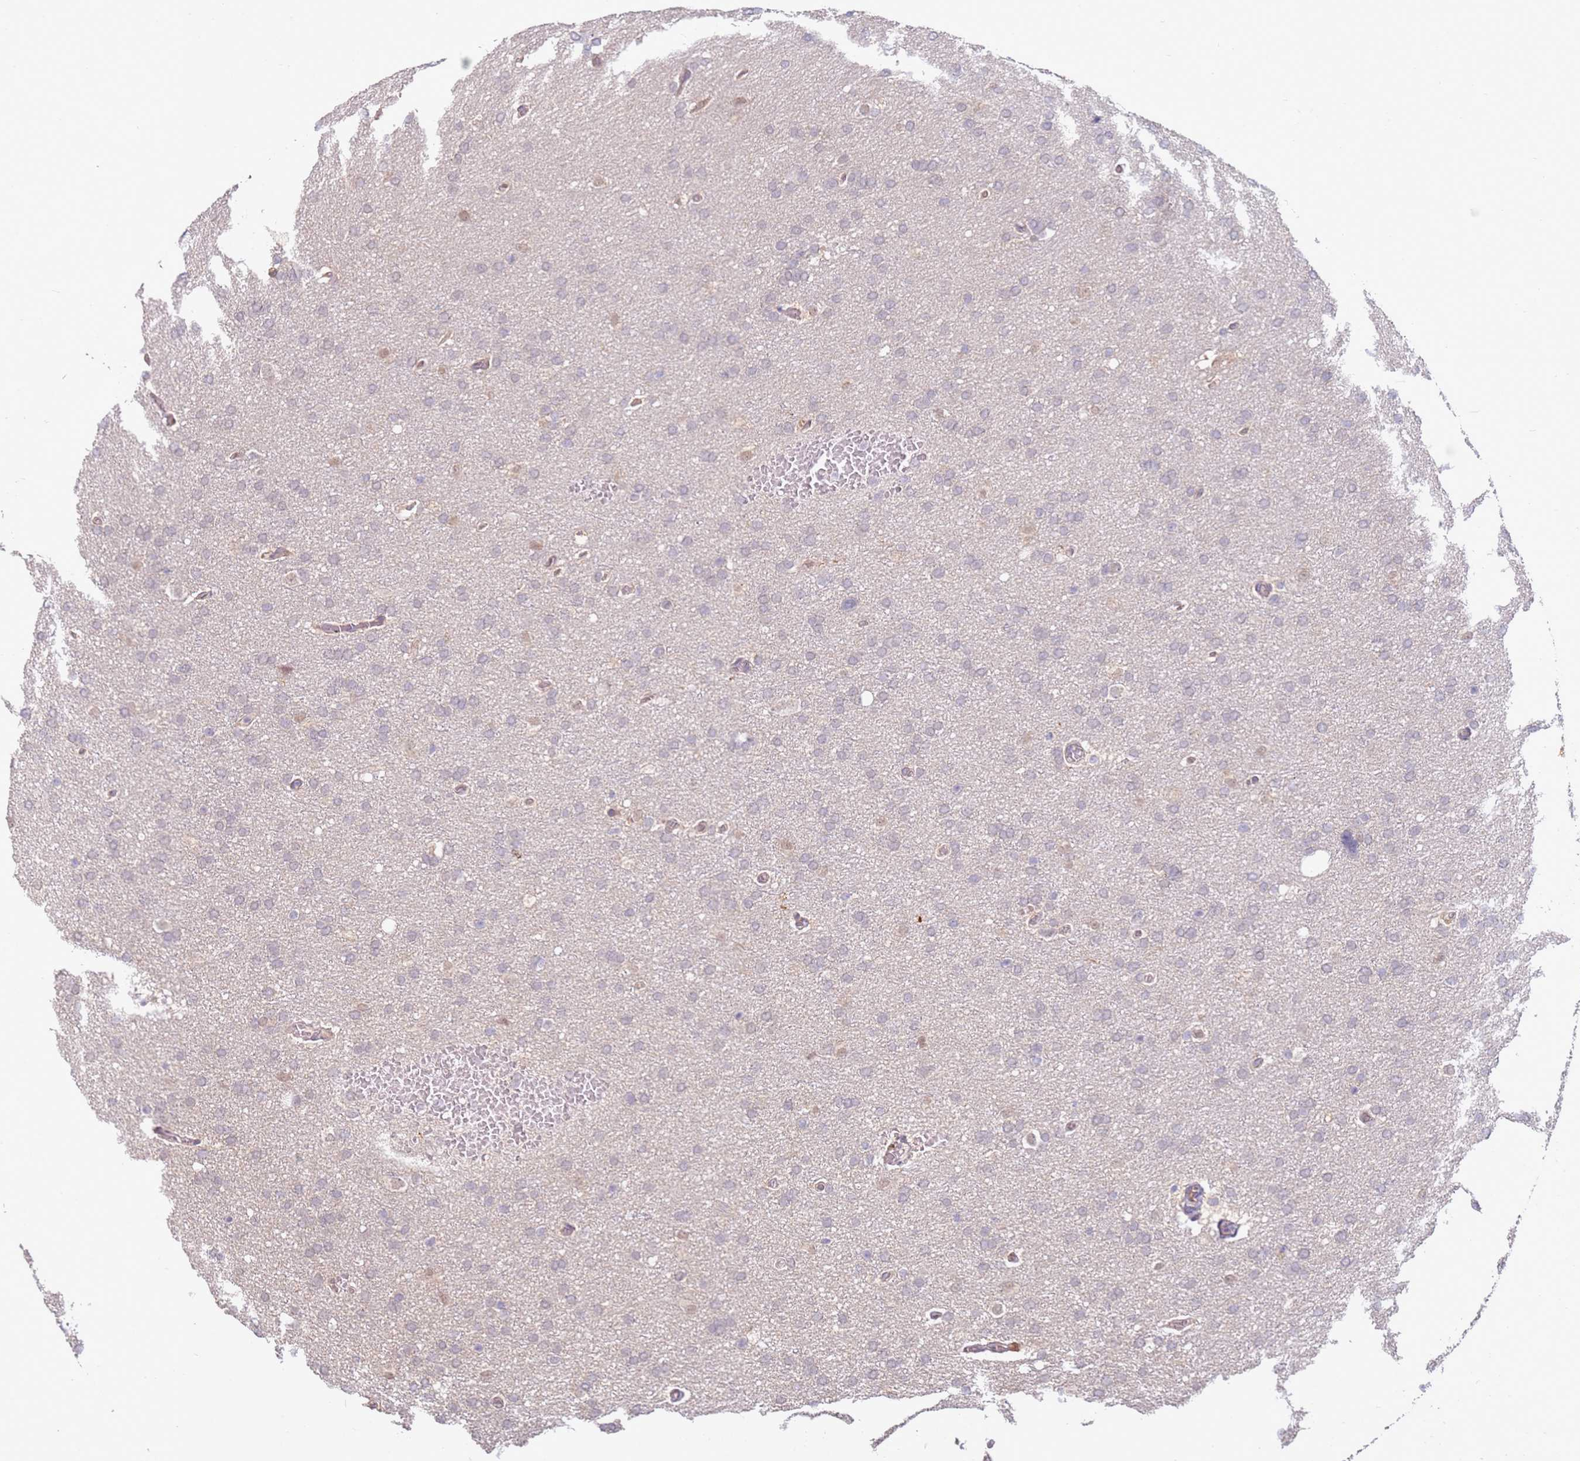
{"staining": {"intensity": "weak", "quantity": "<25%", "location": "cytoplasmic/membranous"}, "tissue": "glioma", "cell_type": "Tumor cells", "image_type": "cancer", "snomed": [{"axis": "morphology", "description": "Glioma, malignant, High grade"}, {"axis": "topography", "description": "Cerebral cortex"}], "caption": "This is an immunohistochemistry photomicrograph of malignant high-grade glioma. There is no staining in tumor cells.", "gene": "WDR93", "patient": {"sex": "female", "age": 36}}